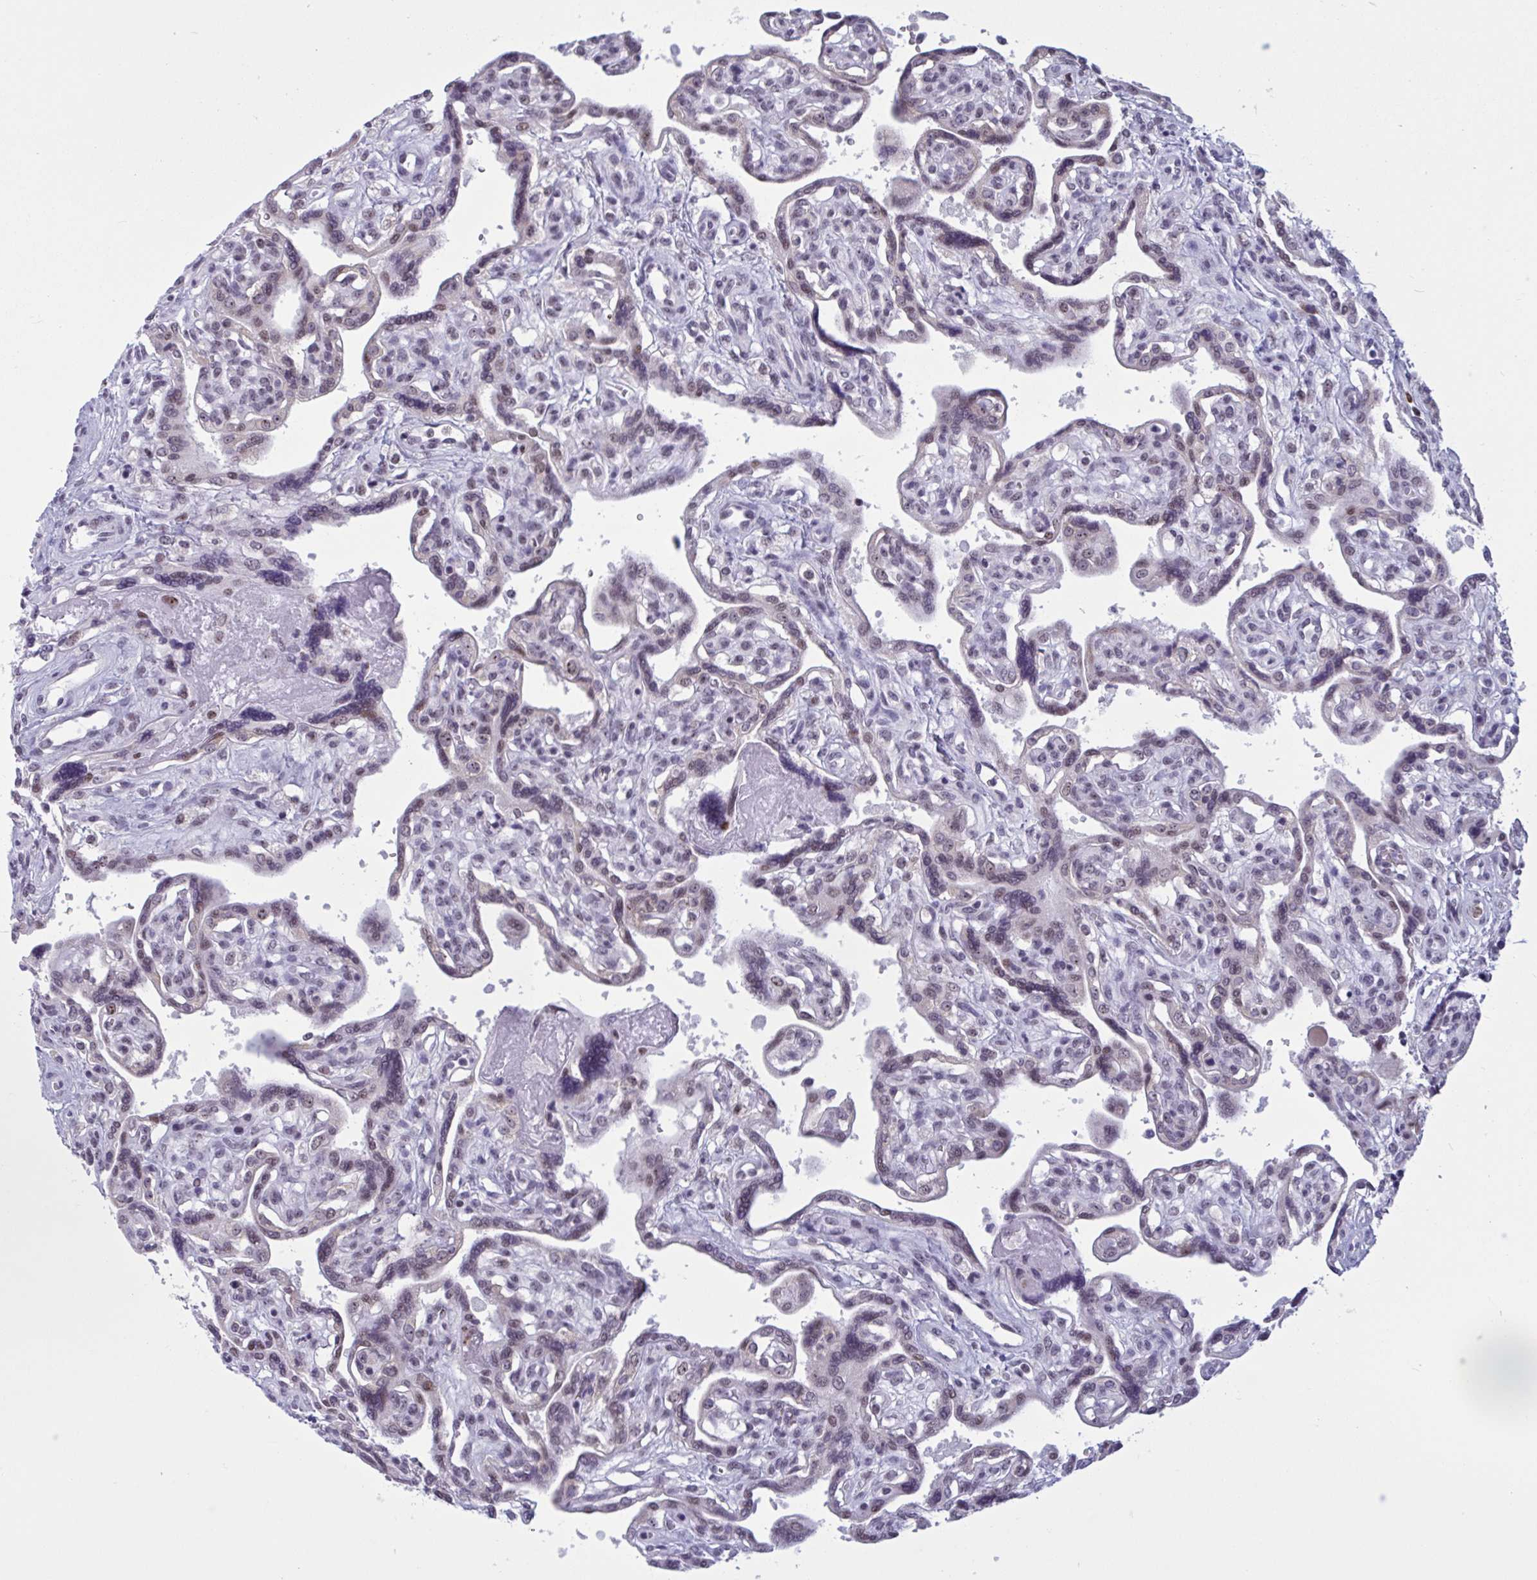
{"staining": {"intensity": "moderate", "quantity": ">75%", "location": "nuclear"}, "tissue": "placenta", "cell_type": "Decidual cells", "image_type": "normal", "snomed": [{"axis": "morphology", "description": "Normal tissue, NOS"}, {"axis": "topography", "description": "Placenta"}], "caption": "Decidual cells show medium levels of moderate nuclear staining in approximately >75% of cells in benign human placenta.", "gene": "TGM6", "patient": {"sex": "female", "age": 39}}